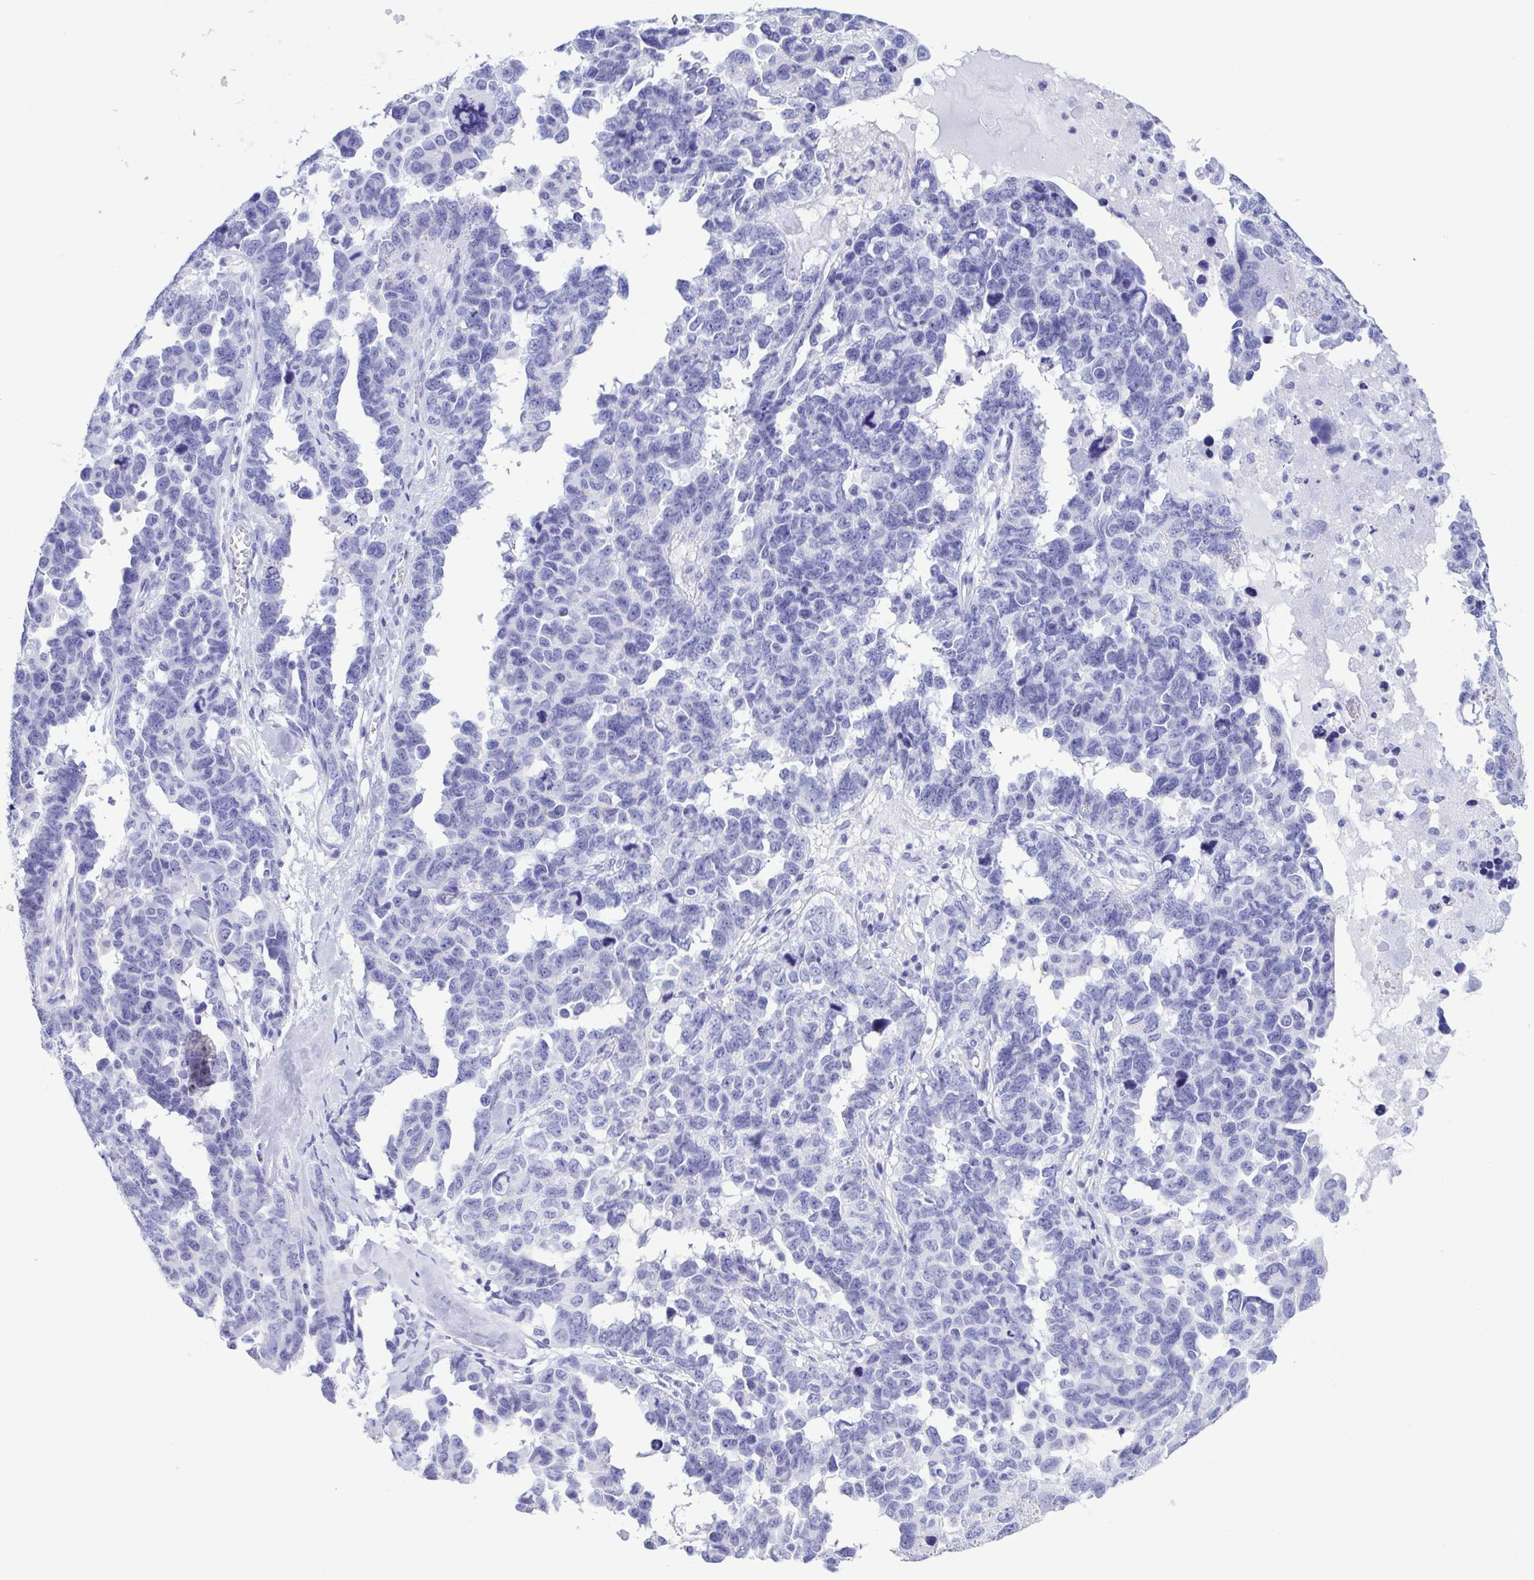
{"staining": {"intensity": "negative", "quantity": "none", "location": "none"}, "tissue": "ovarian cancer", "cell_type": "Tumor cells", "image_type": "cancer", "snomed": [{"axis": "morphology", "description": "Cystadenocarcinoma, serous, NOS"}, {"axis": "topography", "description": "Ovary"}], "caption": "Tumor cells are negative for brown protein staining in ovarian cancer (serous cystadenocarcinoma).", "gene": "TSPY2", "patient": {"sex": "female", "age": 69}}